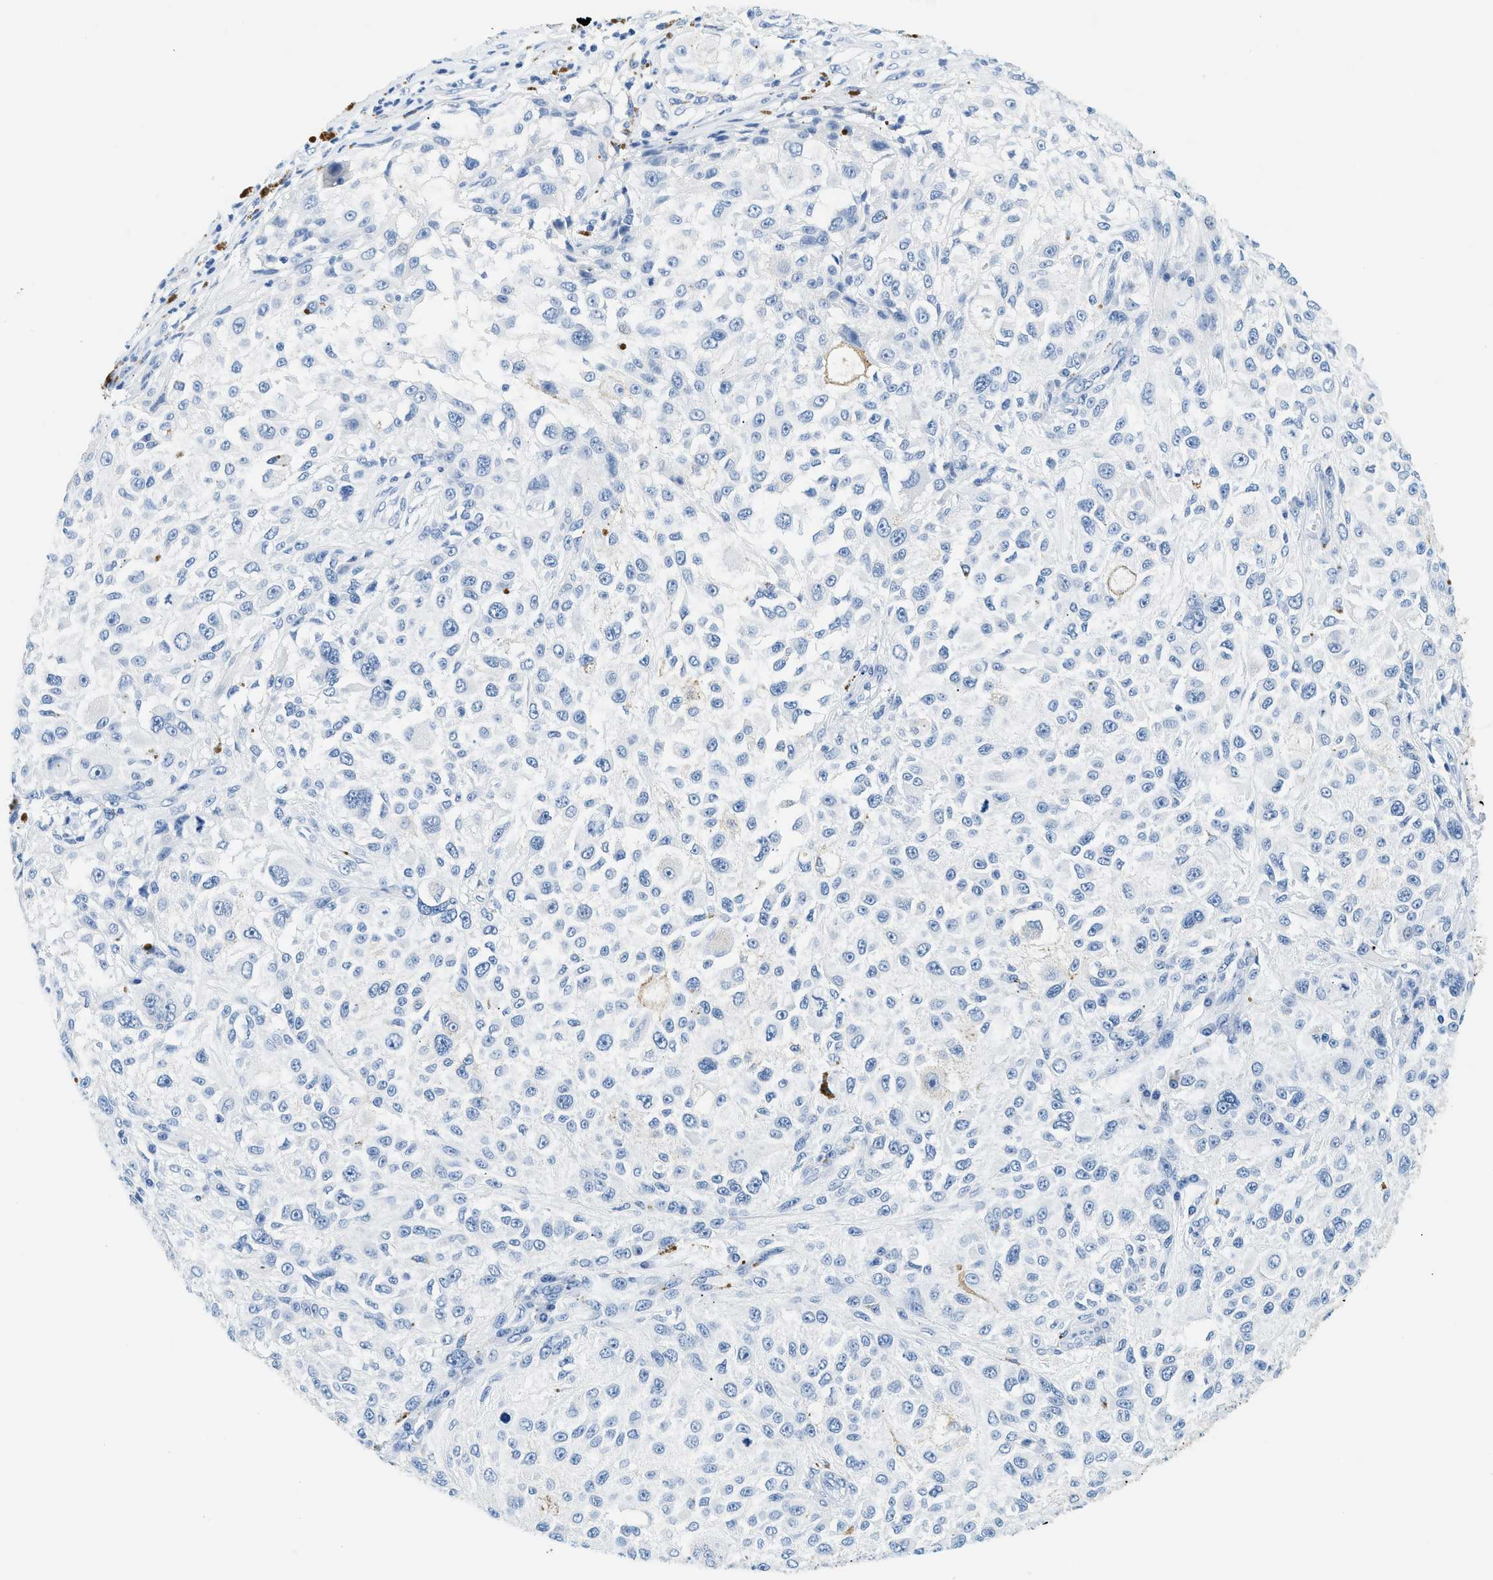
{"staining": {"intensity": "negative", "quantity": "none", "location": "none"}, "tissue": "melanoma", "cell_type": "Tumor cells", "image_type": "cancer", "snomed": [{"axis": "morphology", "description": "Necrosis, NOS"}, {"axis": "morphology", "description": "Malignant melanoma, NOS"}, {"axis": "topography", "description": "Skin"}], "caption": "Tumor cells are negative for protein expression in human malignant melanoma.", "gene": "STXBP2", "patient": {"sex": "female", "age": 87}}